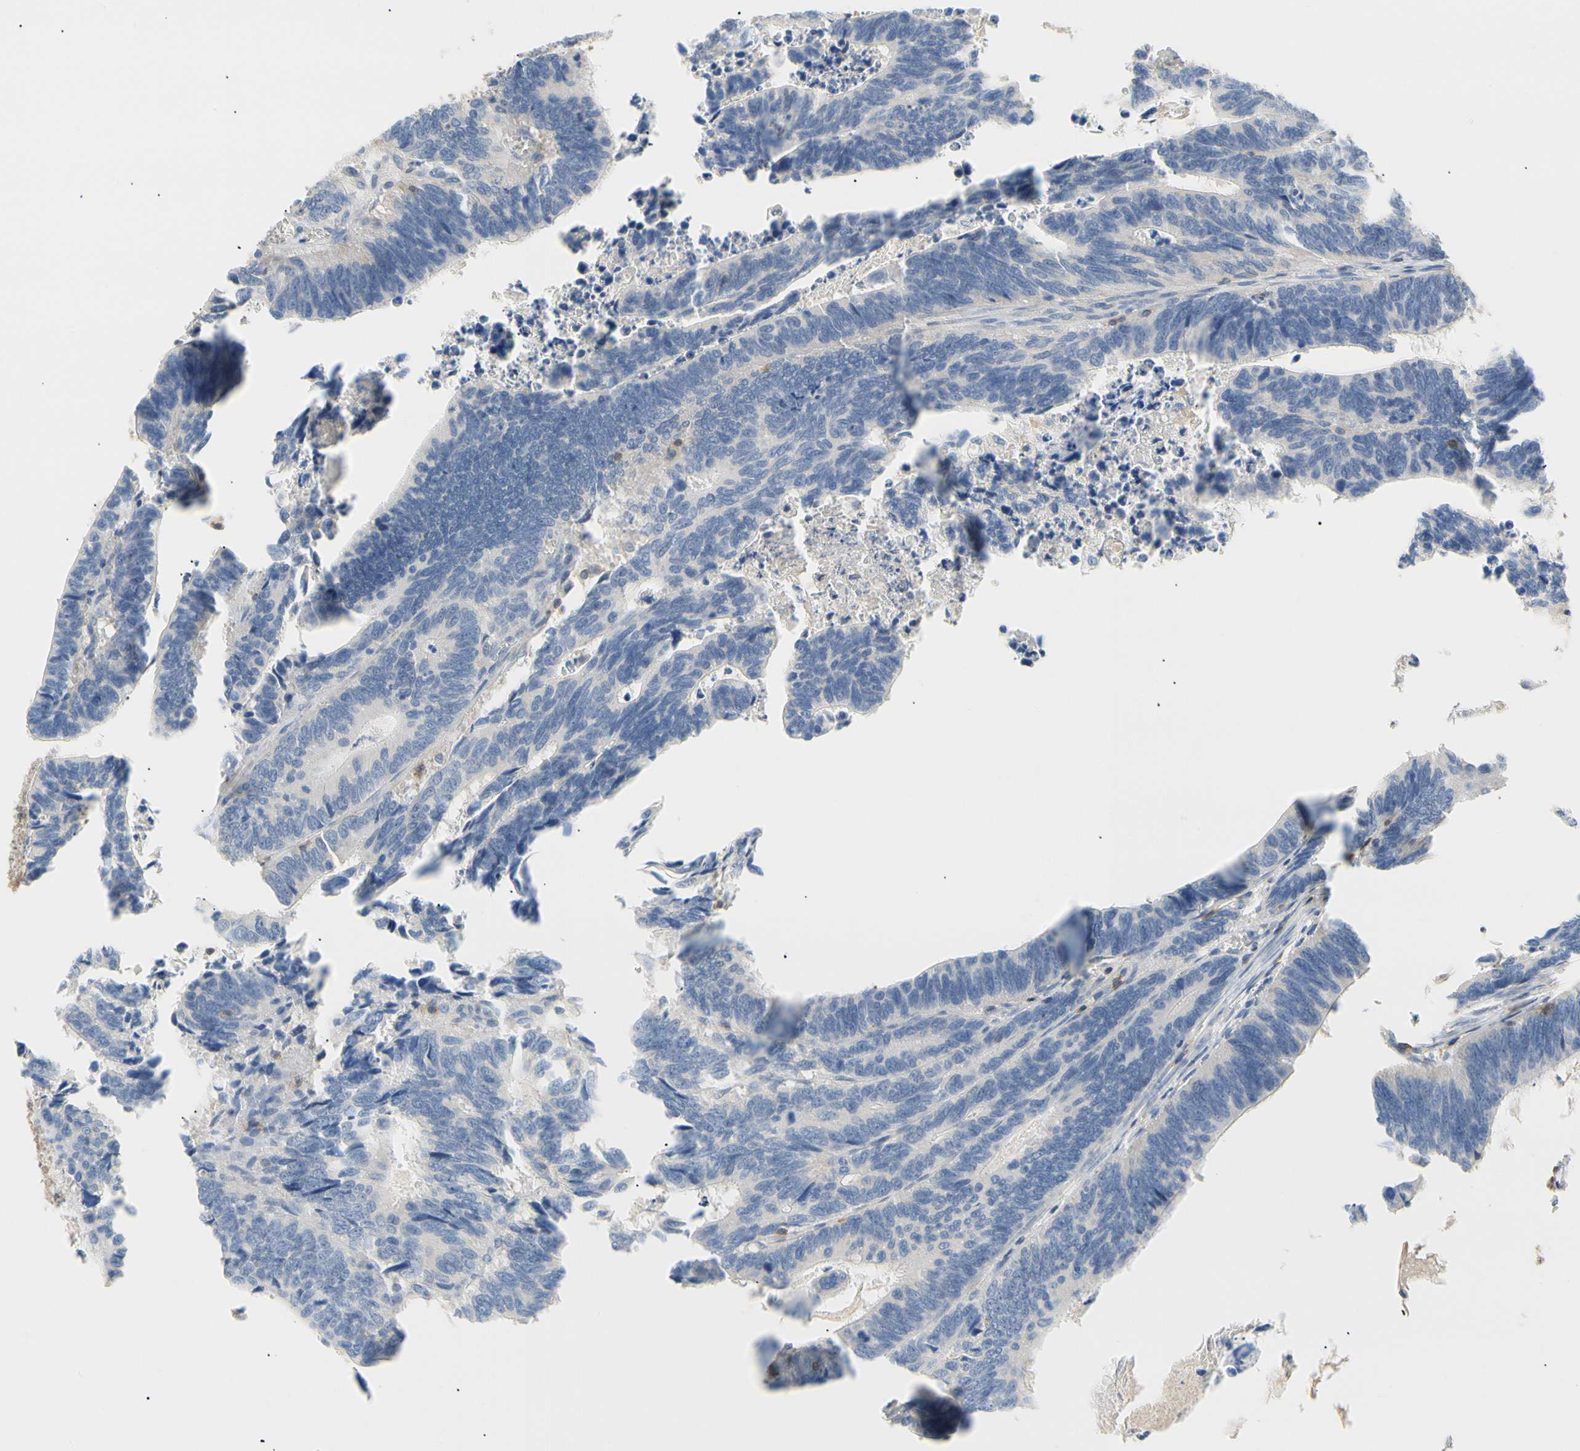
{"staining": {"intensity": "negative", "quantity": "none", "location": "none"}, "tissue": "colorectal cancer", "cell_type": "Tumor cells", "image_type": "cancer", "snomed": [{"axis": "morphology", "description": "Adenocarcinoma, NOS"}, {"axis": "topography", "description": "Colon"}], "caption": "Immunohistochemistry of human adenocarcinoma (colorectal) shows no positivity in tumor cells. (DAB immunohistochemistry visualized using brightfield microscopy, high magnification).", "gene": "TNFRSF18", "patient": {"sex": "male", "age": 72}}